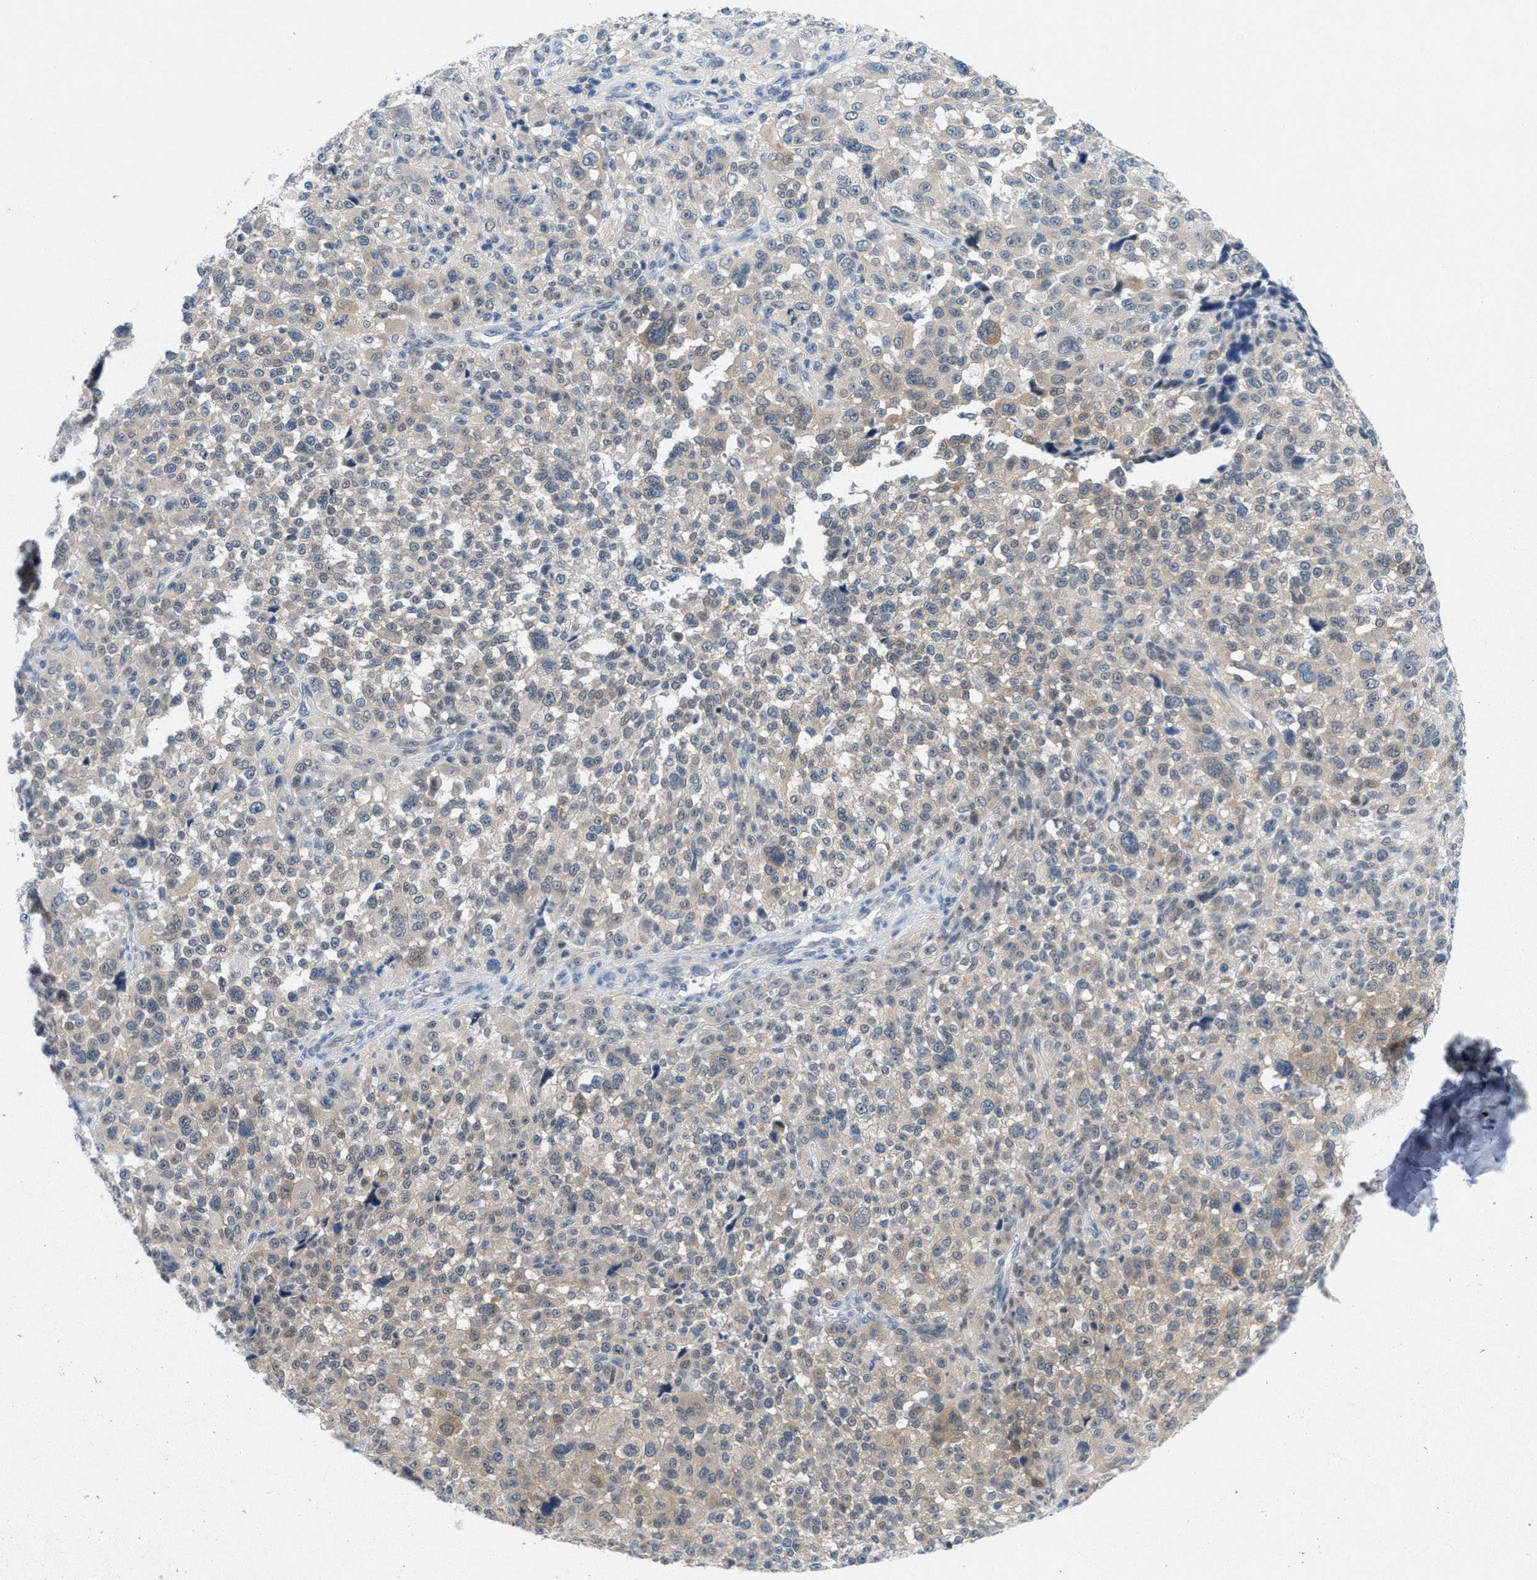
{"staining": {"intensity": "weak", "quantity": "<25%", "location": "cytoplasmic/membranous"}, "tissue": "melanoma", "cell_type": "Tumor cells", "image_type": "cancer", "snomed": [{"axis": "morphology", "description": "Malignant melanoma, NOS"}, {"axis": "topography", "description": "Skin"}], "caption": "The histopathology image displays no significant positivity in tumor cells of malignant melanoma.", "gene": "WIPI2", "patient": {"sex": "female", "age": 55}}